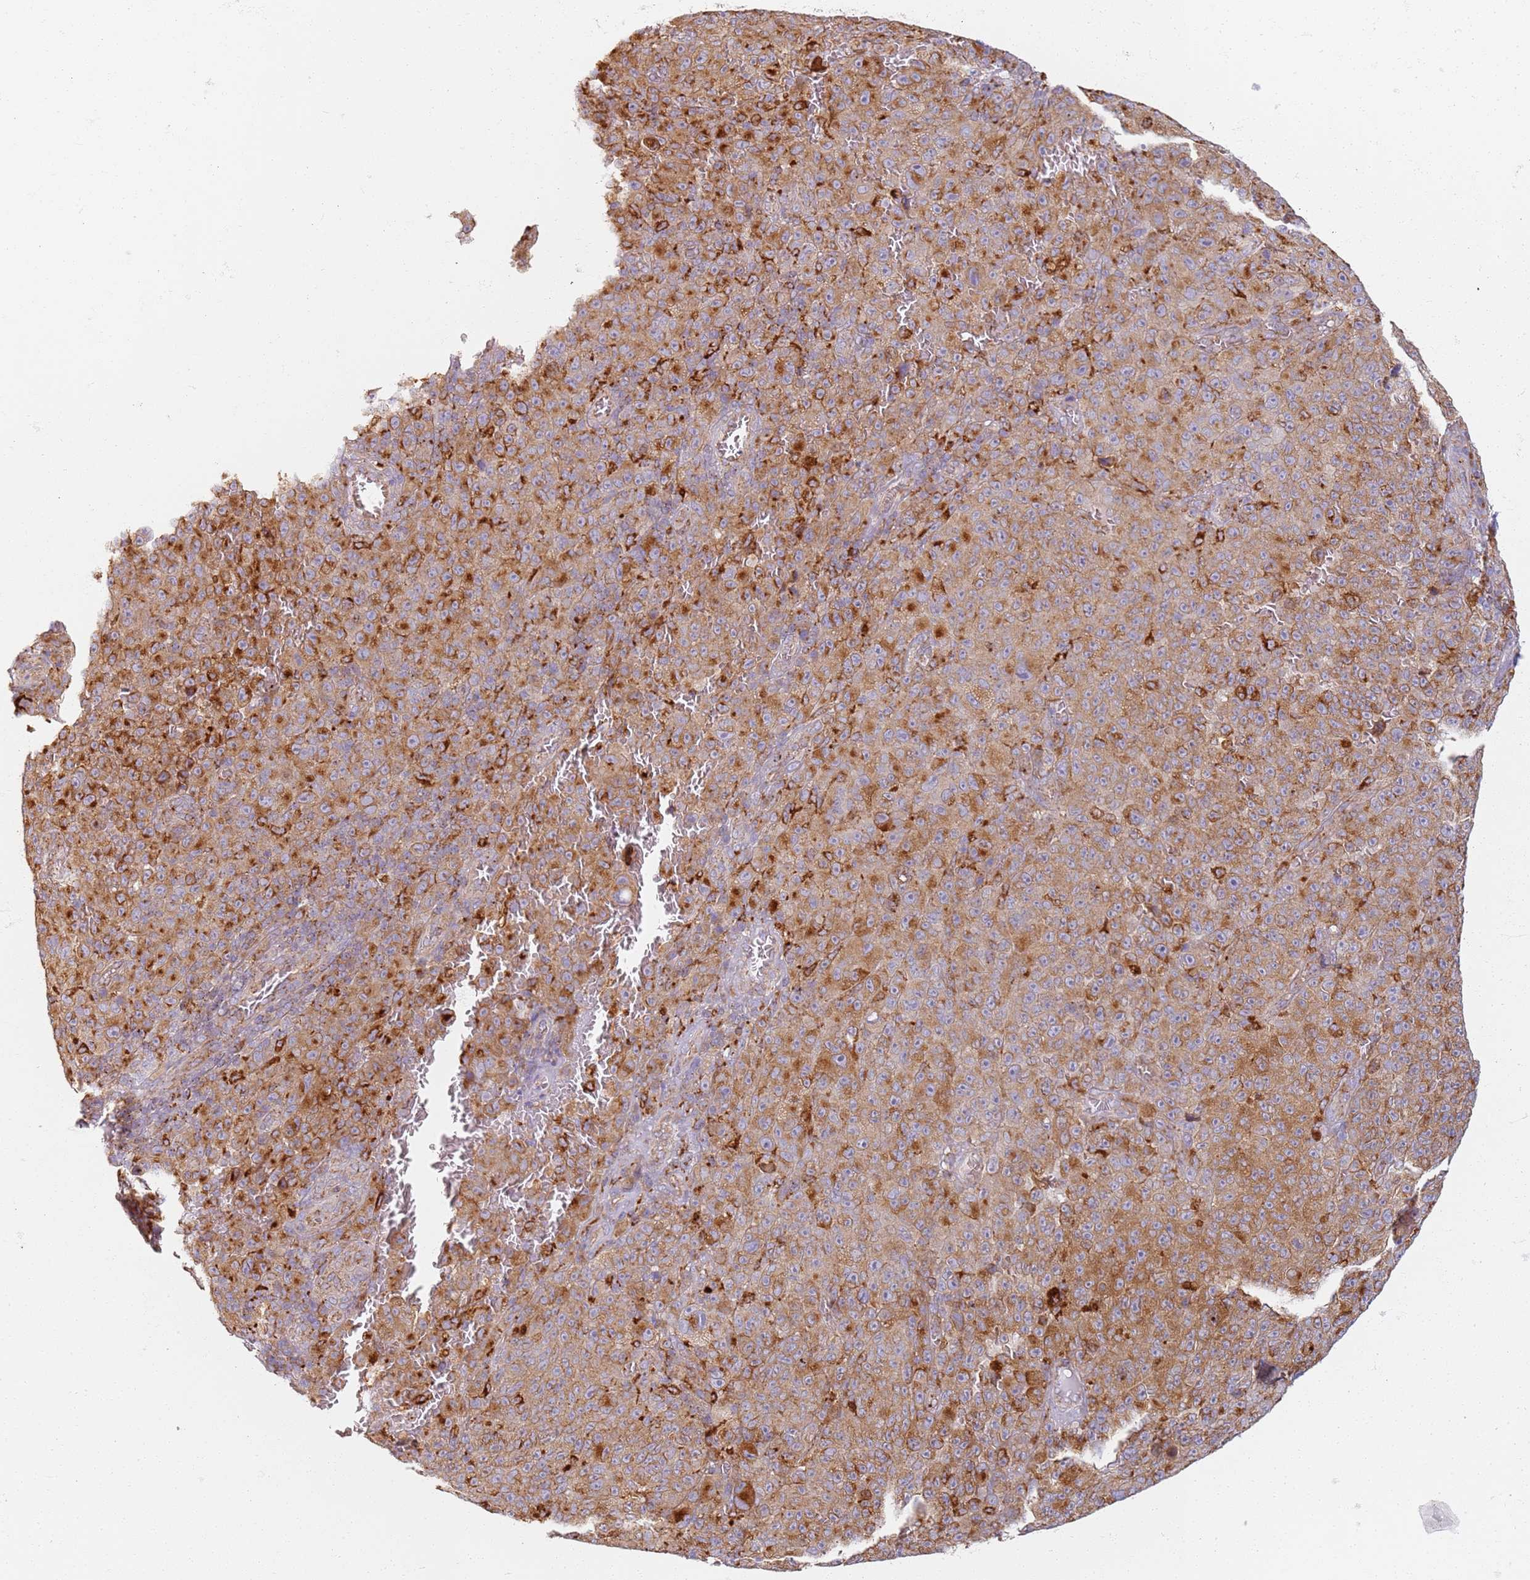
{"staining": {"intensity": "strong", "quantity": ">75%", "location": "cytoplasmic/membranous"}, "tissue": "melanoma", "cell_type": "Tumor cells", "image_type": "cancer", "snomed": [{"axis": "morphology", "description": "Malignant melanoma, NOS"}, {"axis": "topography", "description": "Skin"}], "caption": "Protein expression analysis of malignant melanoma shows strong cytoplasmic/membranous expression in about >75% of tumor cells.", "gene": "PROKR2", "patient": {"sex": "female", "age": 82}}